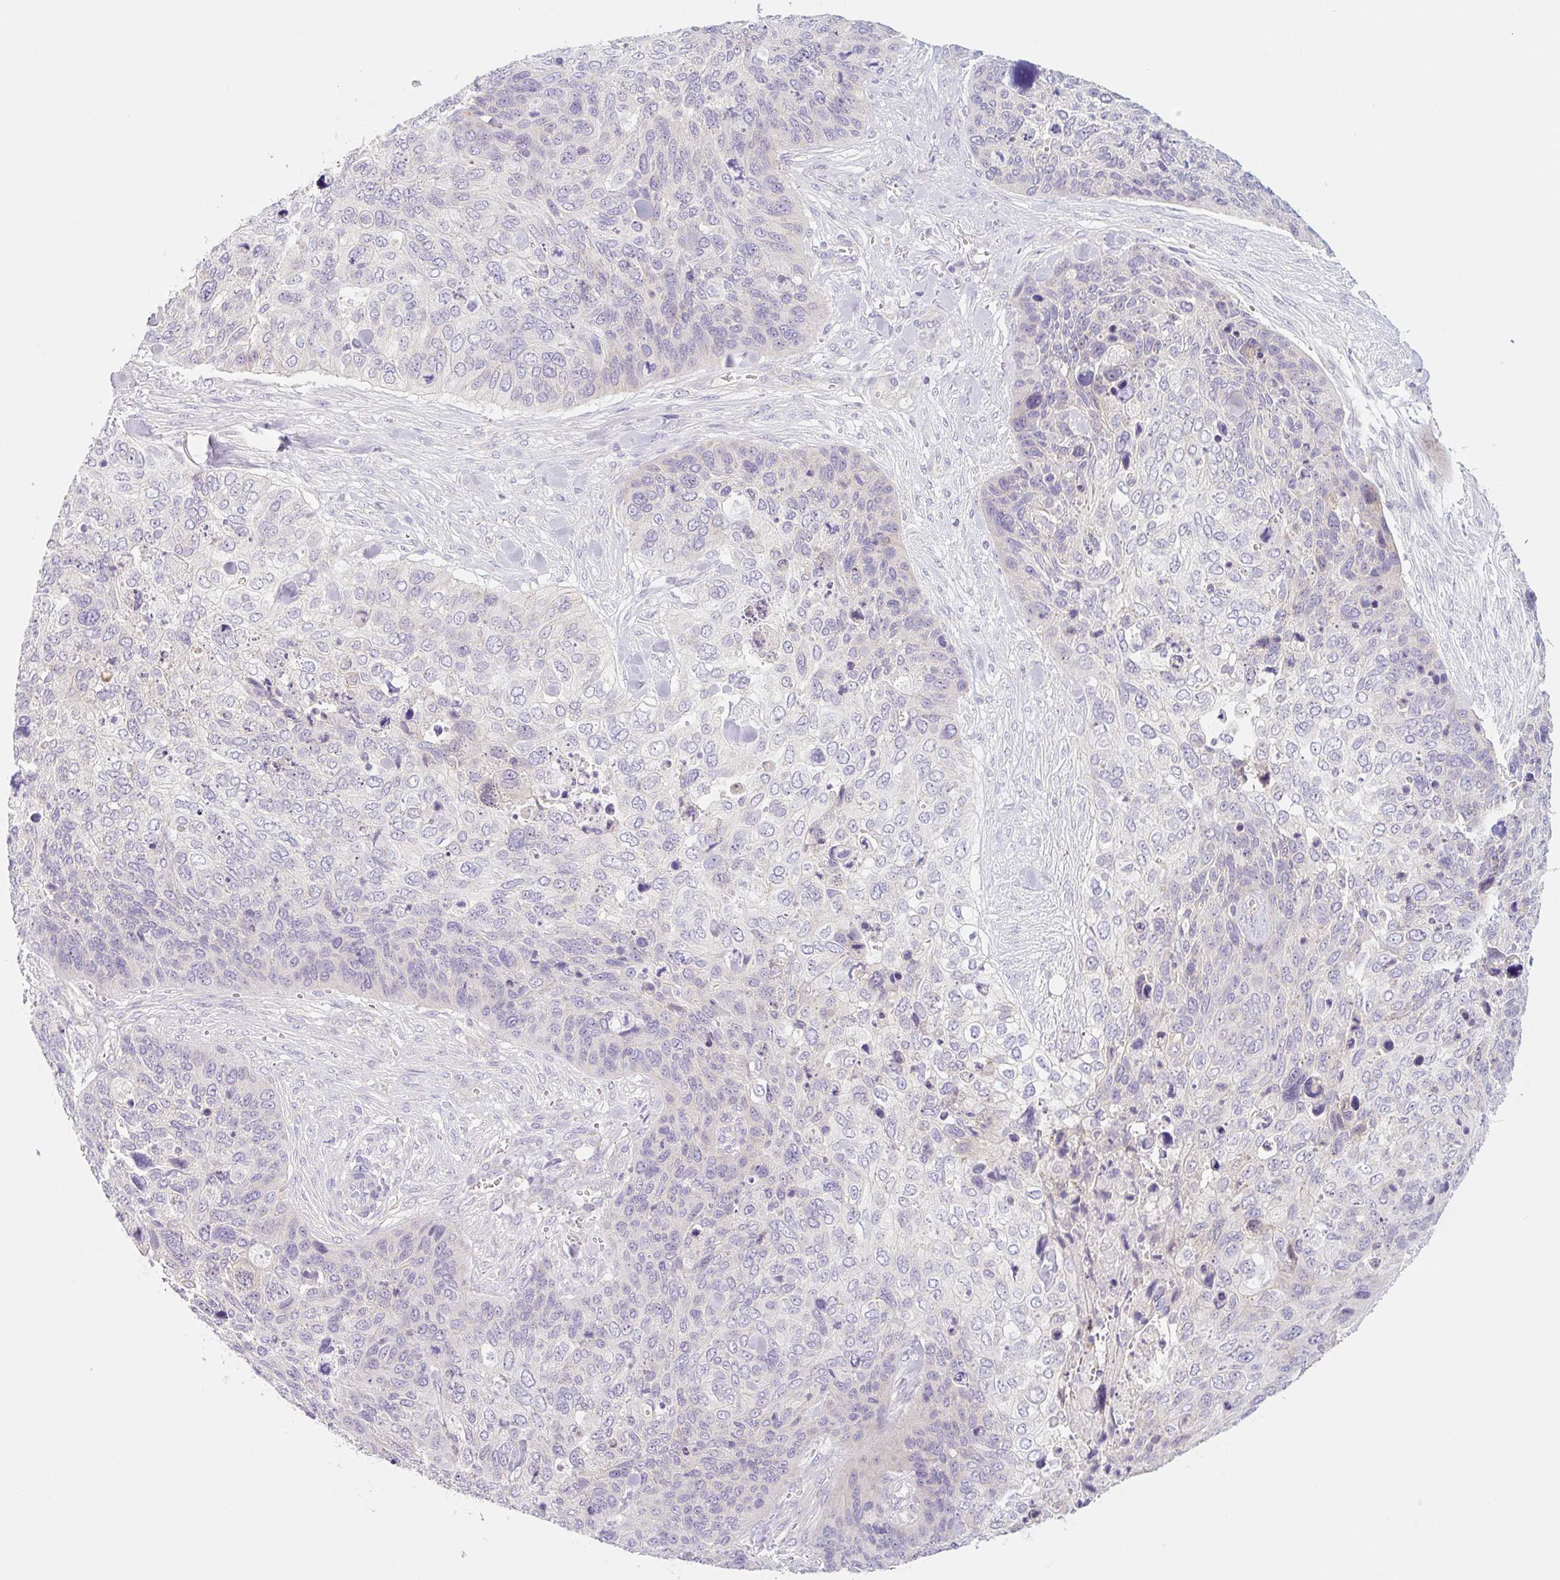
{"staining": {"intensity": "negative", "quantity": "none", "location": "none"}, "tissue": "skin cancer", "cell_type": "Tumor cells", "image_type": "cancer", "snomed": [{"axis": "morphology", "description": "Basal cell carcinoma"}, {"axis": "topography", "description": "Skin"}], "caption": "Skin basal cell carcinoma stained for a protein using immunohistochemistry (IHC) demonstrates no expression tumor cells.", "gene": "LYVE1", "patient": {"sex": "female", "age": 74}}